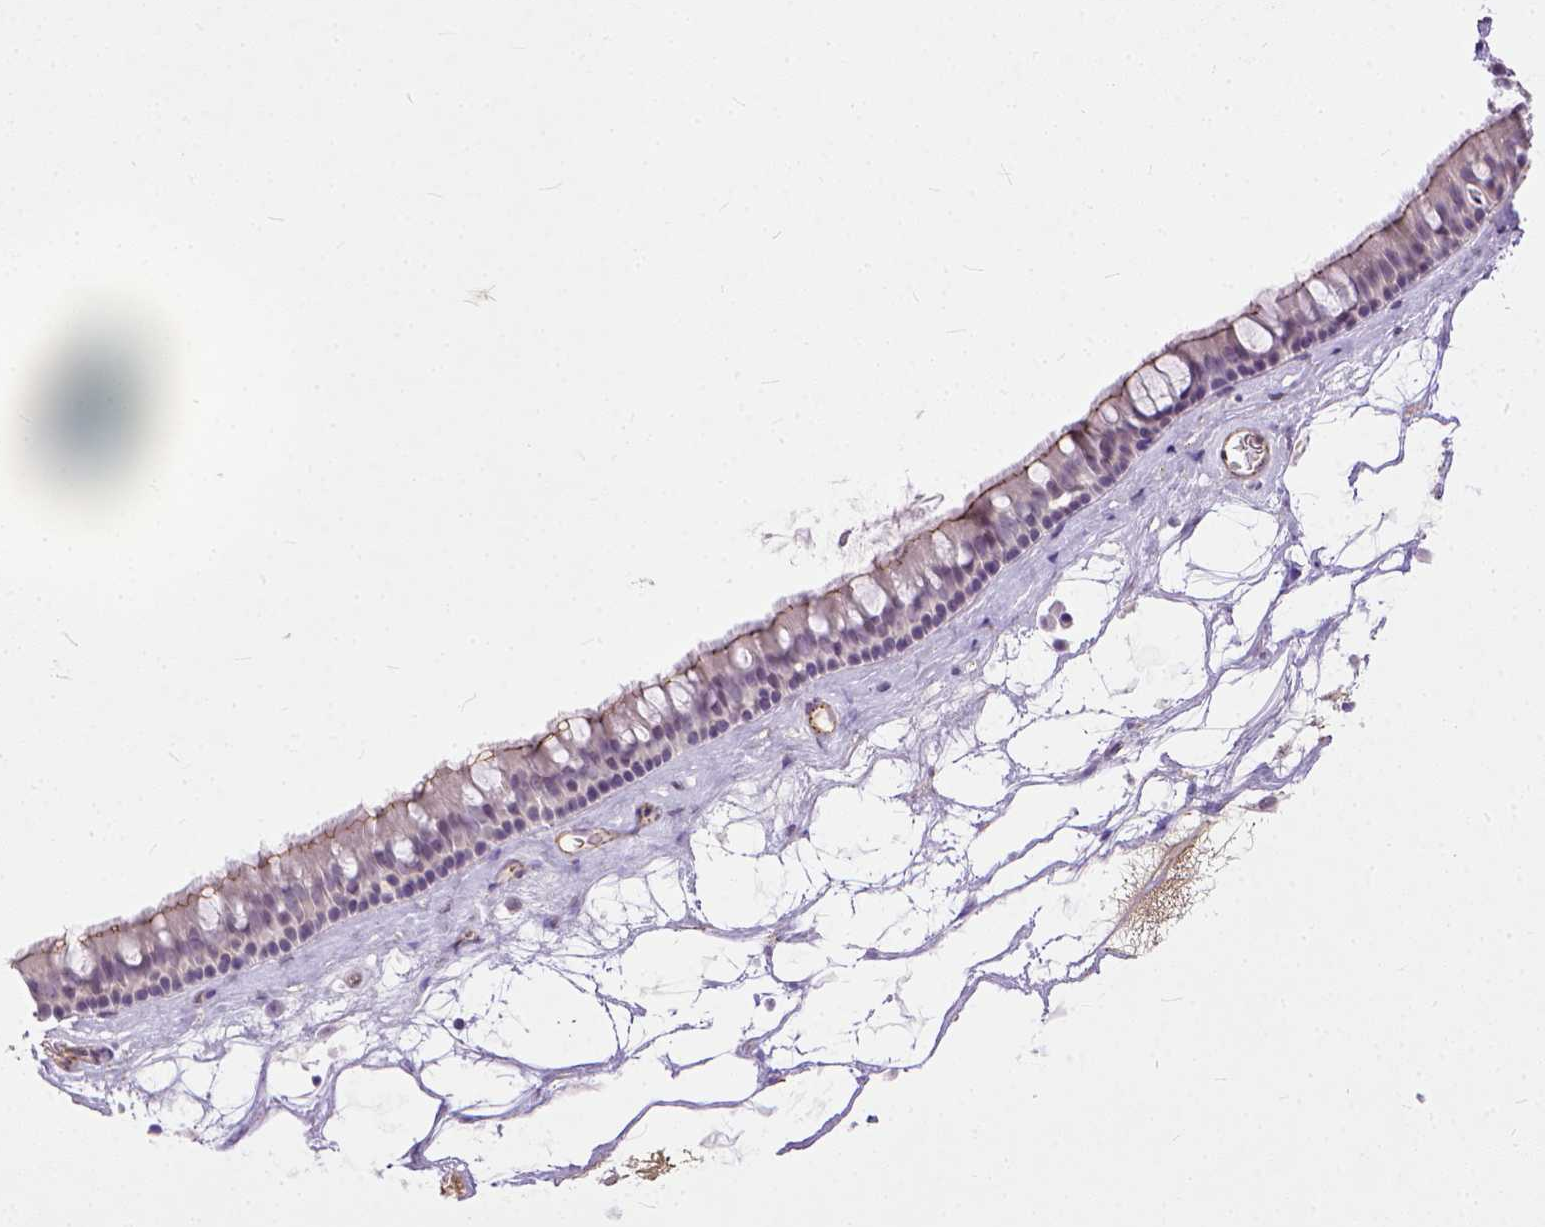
{"staining": {"intensity": "moderate", "quantity": ">75%", "location": "cytoplasmic/membranous"}, "tissue": "nasopharynx", "cell_type": "Respiratory epithelial cells", "image_type": "normal", "snomed": [{"axis": "morphology", "description": "Normal tissue, NOS"}, {"axis": "topography", "description": "Nasopharynx"}], "caption": "Nasopharynx was stained to show a protein in brown. There is medium levels of moderate cytoplasmic/membranous staining in about >75% of respiratory epithelial cells. (DAB (3,3'-diaminobenzidine) IHC, brown staining for protein, blue staining for nuclei).", "gene": "ADGRF1", "patient": {"sex": "male", "age": 68}}